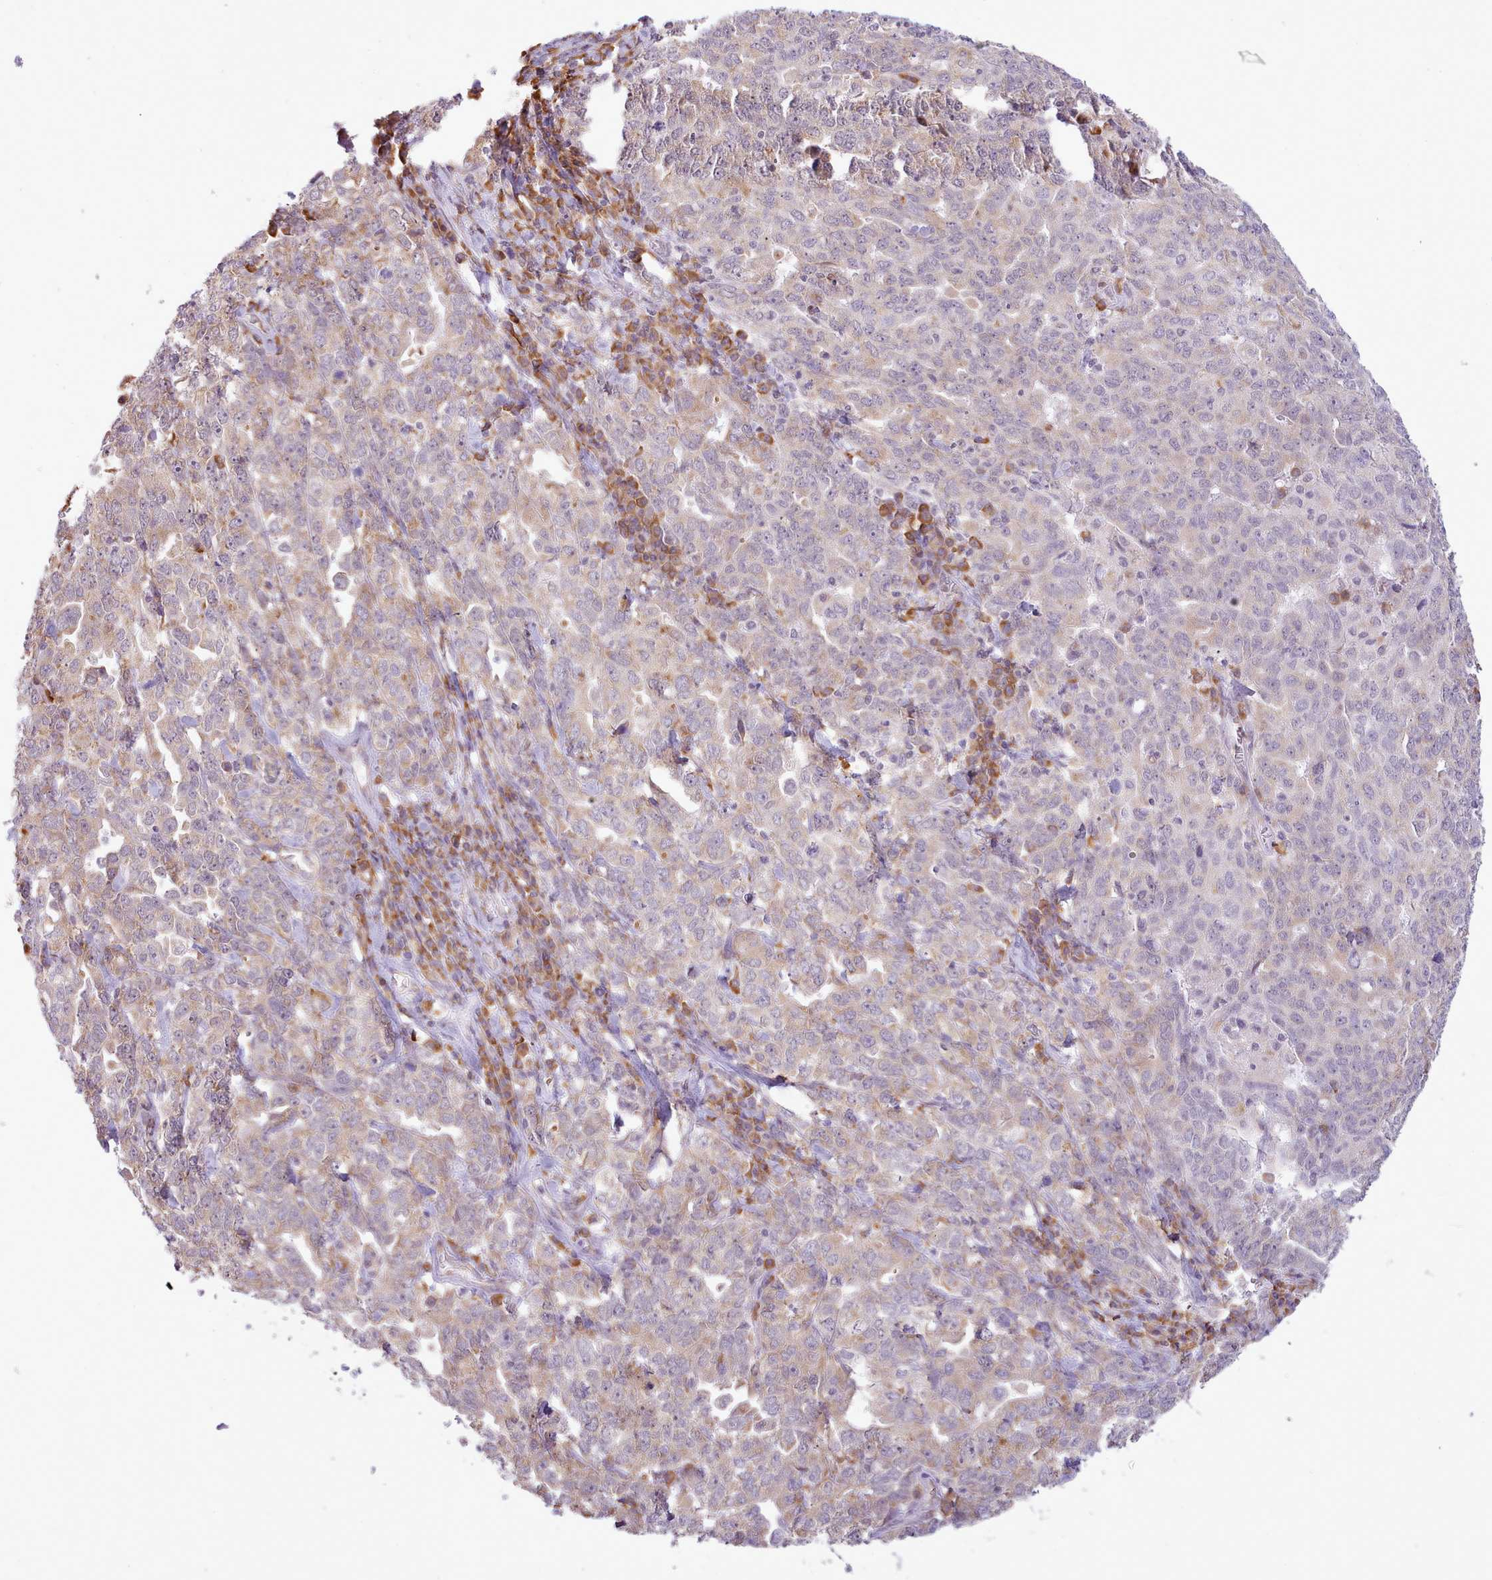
{"staining": {"intensity": "weak", "quantity": "<25%", "location": "cytoplasmic/membranous"}, "tissue": "ovarian cancer", "cell_type": "Tumor cells", "image_type": "cancer", "snomed": [{"axis": "morphology", "description": "Carcinoma, endometroid"}, {"axis": "topography", "description": "Ovary"}], "caption": "Immunohistochemistry (IHC) histopathology image of neoplastic tissue: human ovarian cancer (endometroid carcinoma) stained with DAB shows no significant protein expression in tumor cells.", "gene": "SEC61B", "patient": {"sex": "female", "age": 62}}